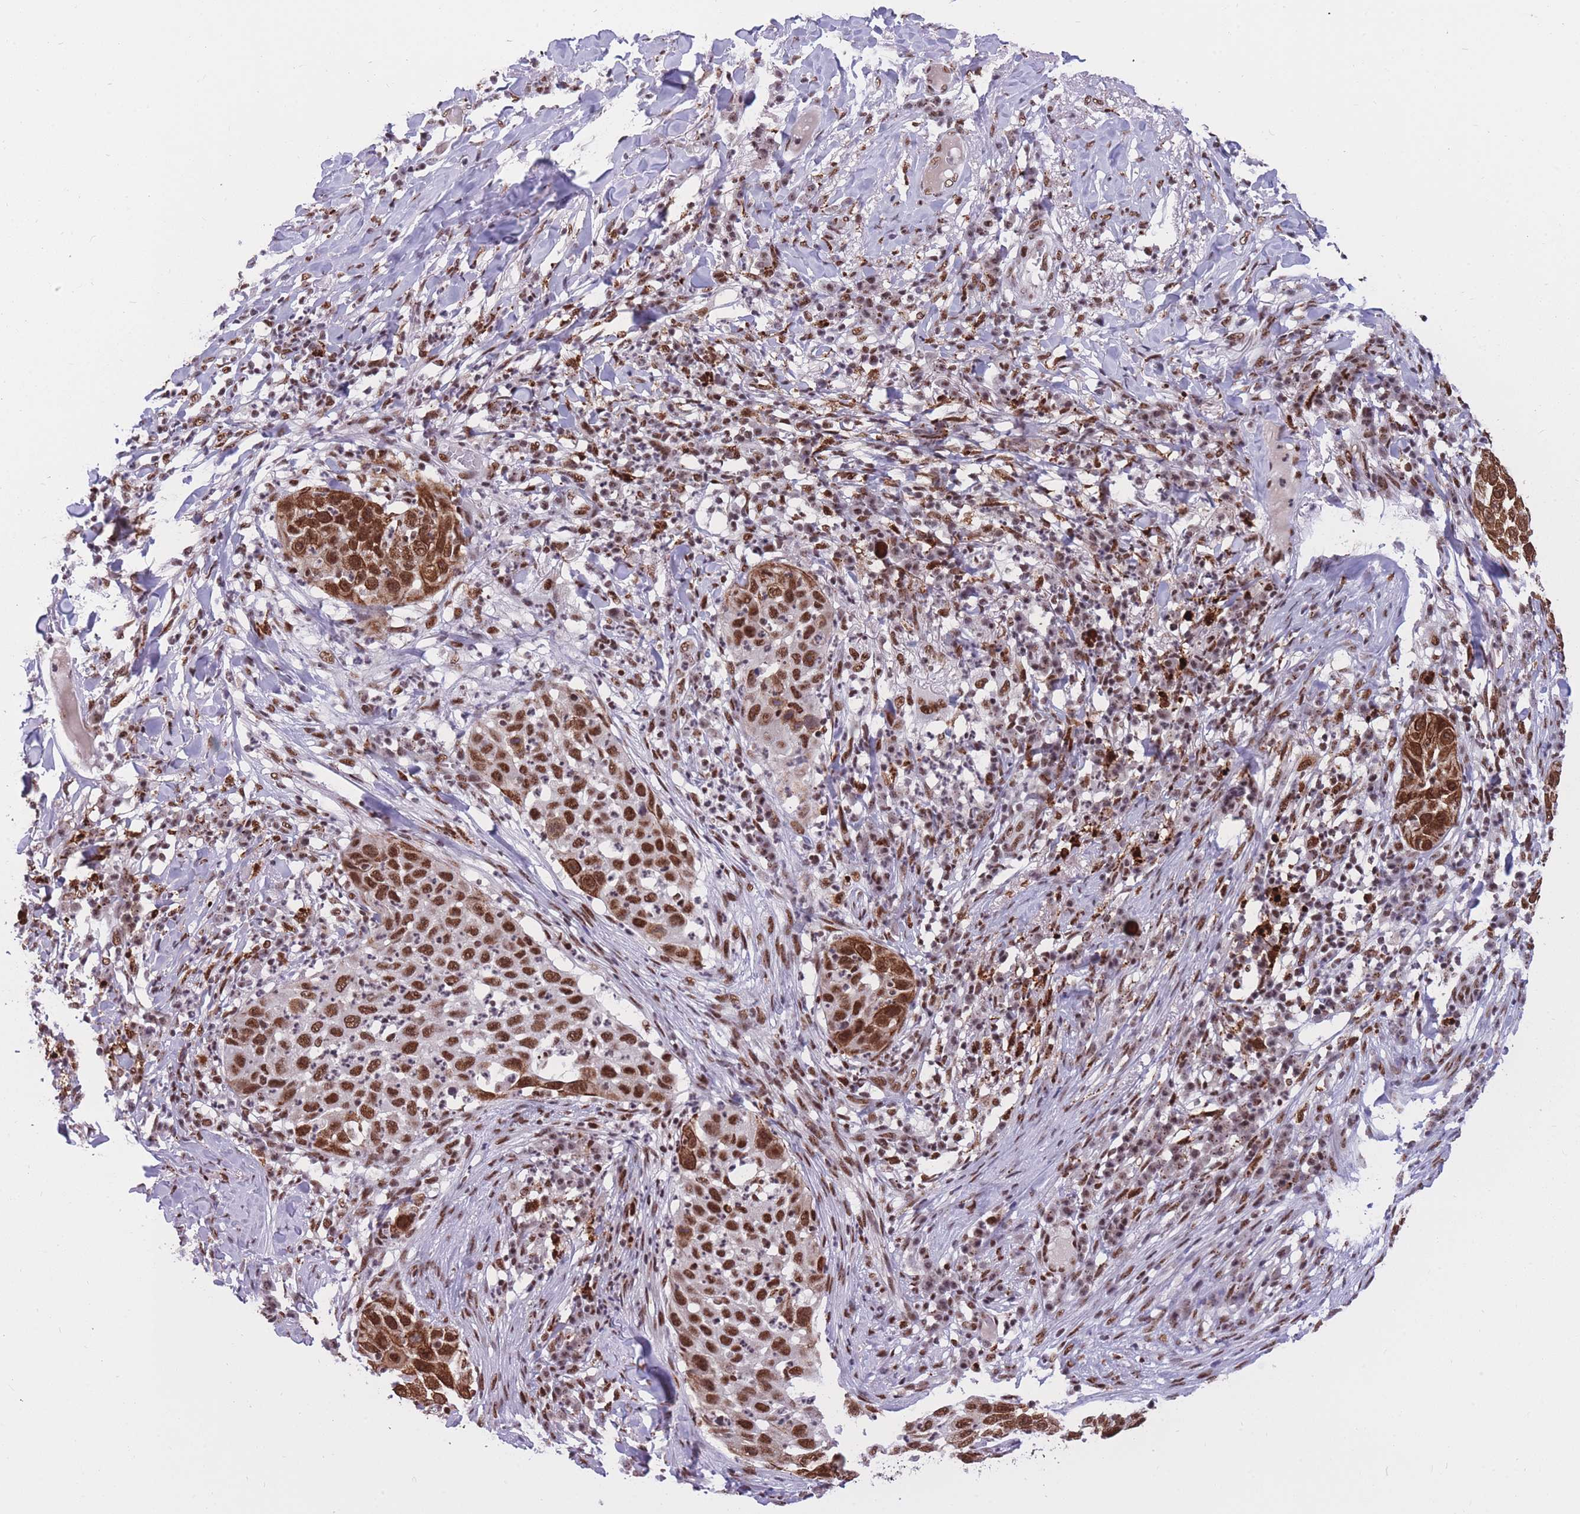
{"staining": {"intensity": "strong", "quantity": ">75%", "location": "cytoplasmic/membranous,nuclear"}, "tissue": "skin cancer", "cell_type": "Tumor cells", "image_type": "cancer", "snomed": [{"axis": "morphology", "description": "Squamous cell carcinoma, NOS"}, {"axis": "topography", "description": "Skin"}], "caption": "Brown immunohistochemical staining in human skin squamous cell carcinoma reveals strong cytoplasmic/membranous and nuclear staining in approximately >75% of tumor cells.", "gene": "PRPF19", "patient": {"sex": "female", "age": 44}}